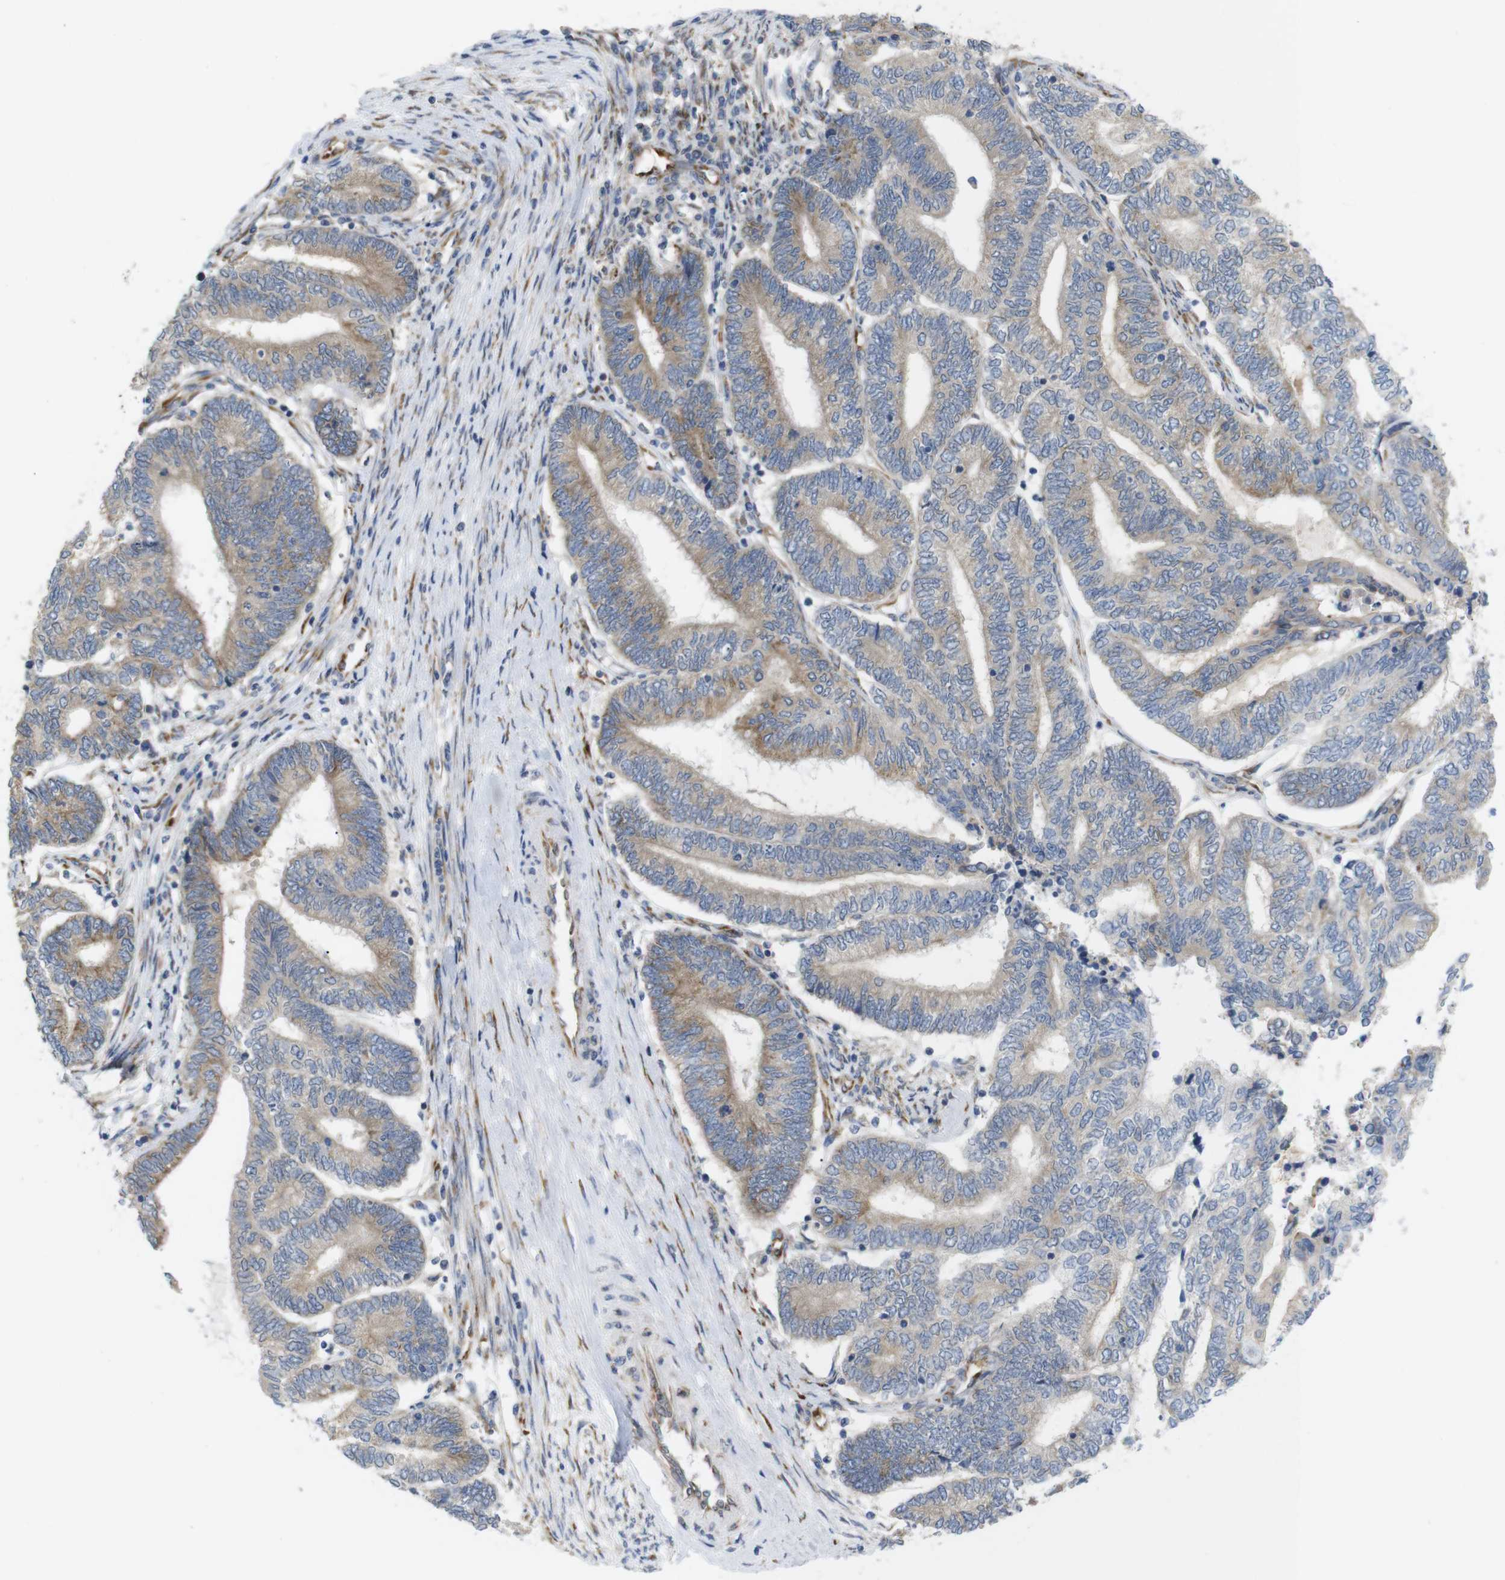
{"staining": {"intensity": "moderate", "quantity": ">75%", "location": "cytoplasmic/membranous"}, "tissue": "endometrial cancer", "cell_type": "Tumor cells", "image_type": "cancer", "snomed": [{"axis": "morphology", "description": "Adenocarcinoma, NOS"}, {"axis": "topography", "description": "Uterus"}, {"axis": "topography", "description": "Endometrium"}], "caption": "Adenocarcinoma (endometrial) stained with DAB immunohistochemistry shows medium levels of moderate cytoplasmic/membranous positivity in about >75% of tumor cells. The staining was performed using DAB, with brown indicating positive protein expression. Nuclei are stained blue with hematoxylin.", "gene": "PCNX2", "patient": {"sex": "female", "age": 70}}